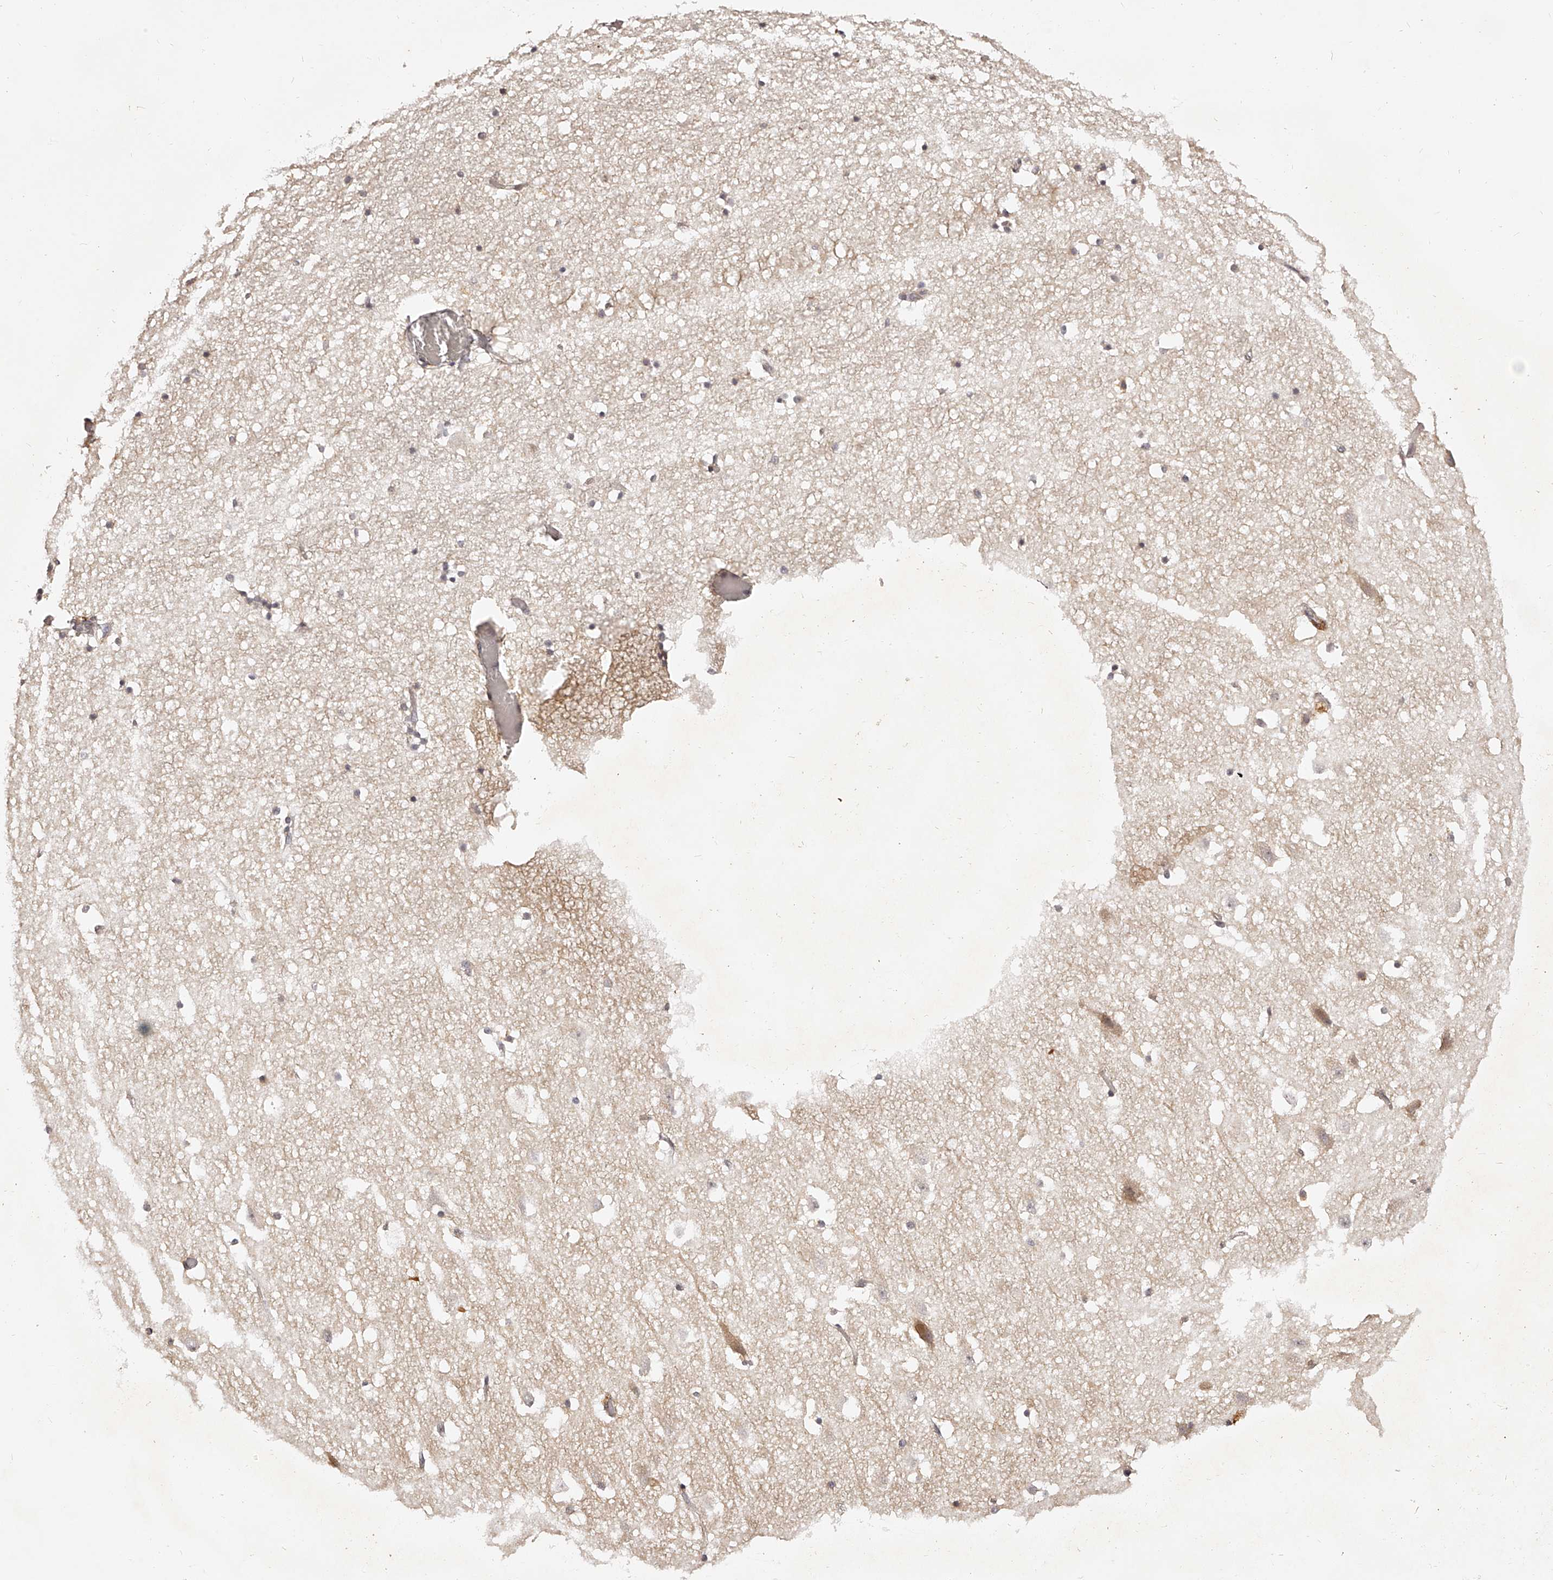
{"staining": {"intensity": "weak", "quantity": "<25%", "location": "cytoplasmic/membranous"}, "tissue": "hippocampus", "cell_type": "Glial cells", "image_type": "normal", "snomed": [{"axis": "morphology", "description": "Normal tissue, NOS"}, {"axis": "topography", "description": "Hippocampus"}], "caption": "Immunohistochemistry histopathology image of unremarkable hippocampus: human hippocampus stained with DAB shows no significant protein staining in glial cells. (Stains: DAB (3,3'-diaminobenzidine) IHC with hematoxylin counter stain, Microscopy: brightfield microscopy at high magnification).", "gene": "ZNF789", "patient": {"sex": "female", "age": 52}}